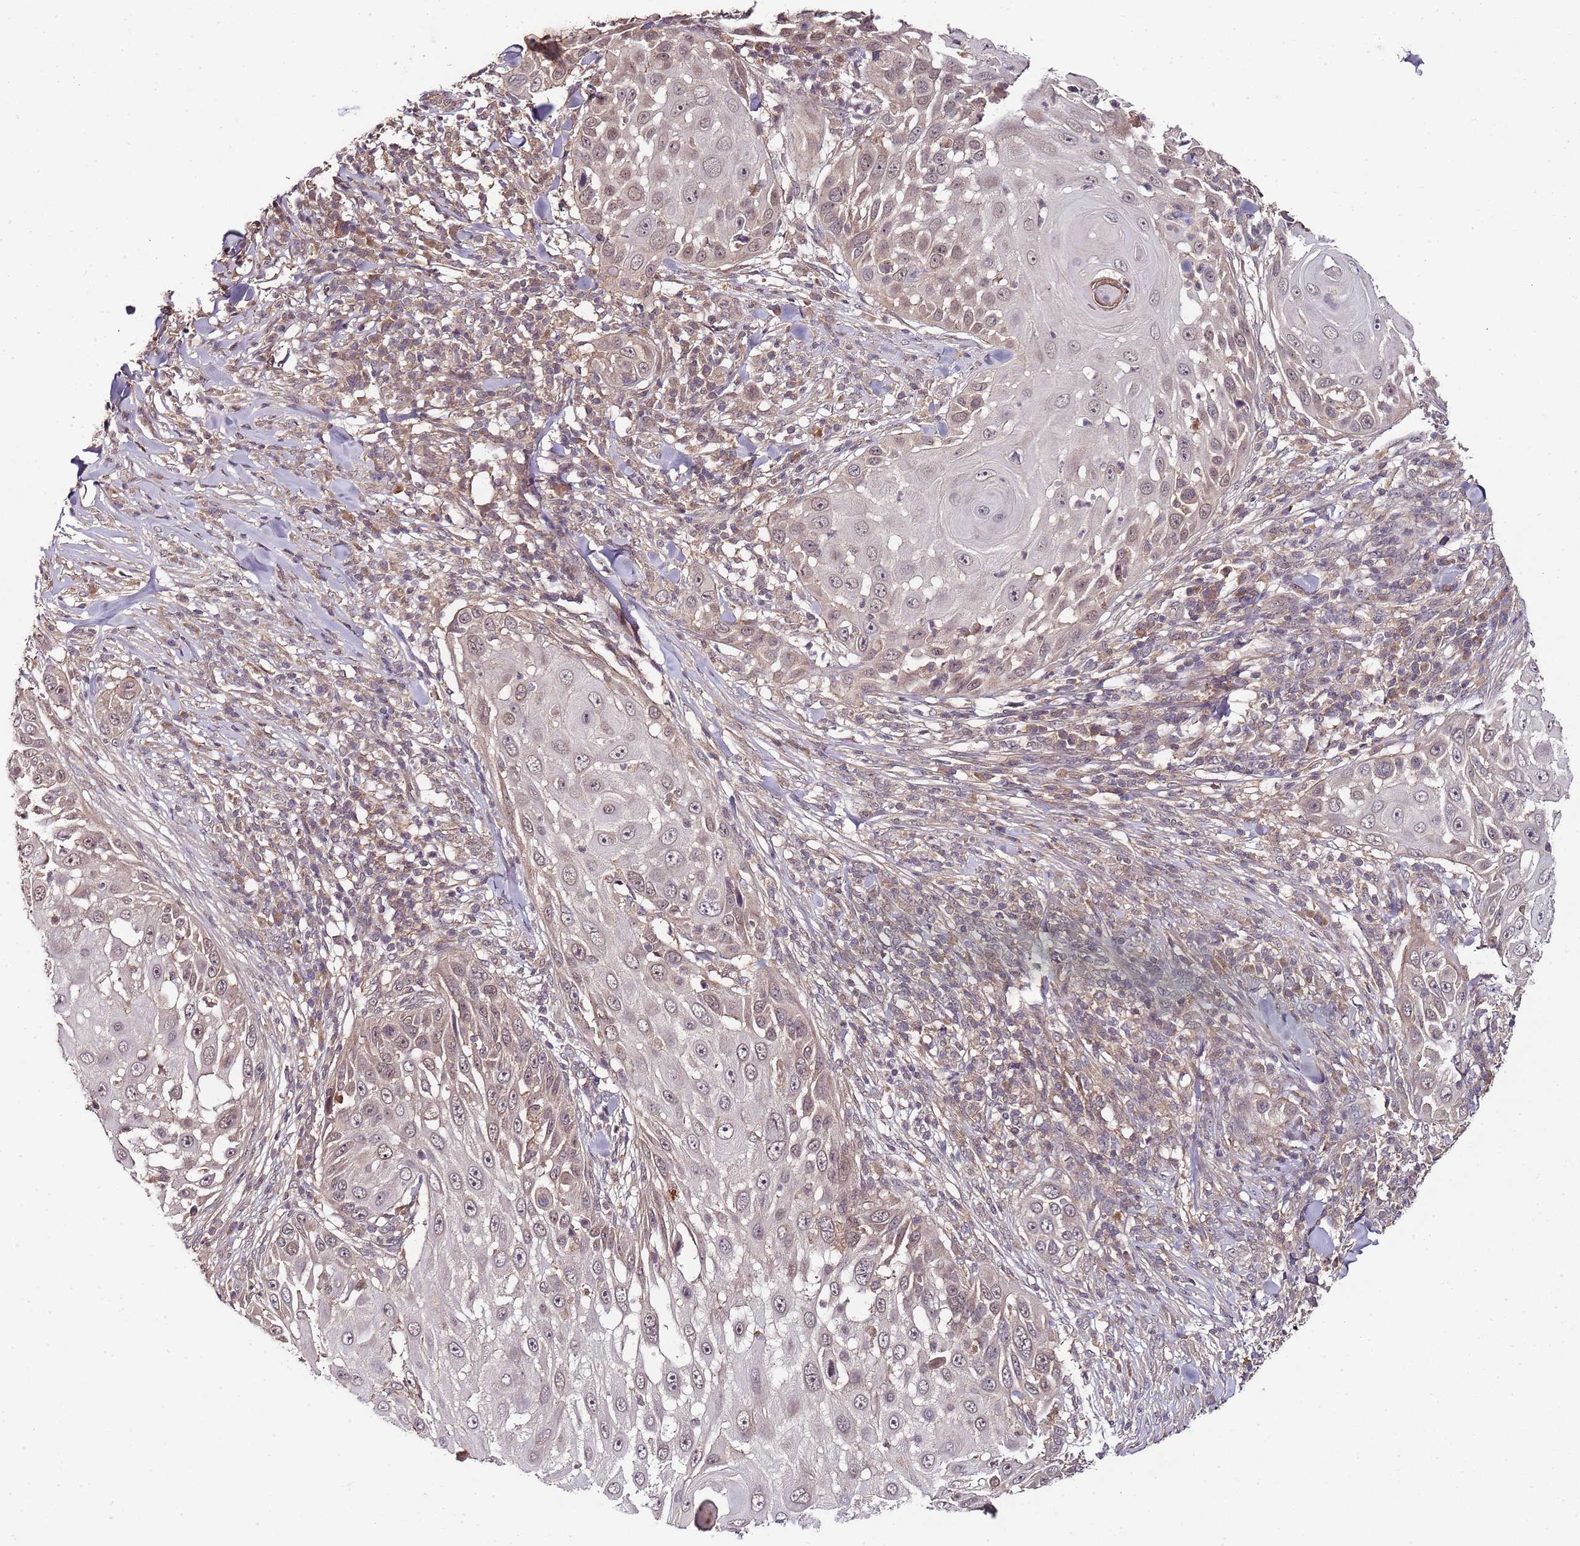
{"staining": {"intensity": "weak", "quantity": "25%-75%", "location": "cytoplasmic/membranous,nuclear"}, "tissue": "skin cancer", "cell_type": "Tumor cells", "image_type": "cancer", "snomed": [{"axis": "morphology", "description": "Squamous cell carcinoma, NOS"}, {"axis": "topography", "description": "Skin"}], "caption": "Skin cancer (squamous cell carcinoma) stained with a brown dye demonstrates weak cytoplasmic/membranous and nuclear positive positivity in approximately 25%-75% of tumor cells.", "gene": "LIN37", "patient": {"sex": "female", "age": 44}}